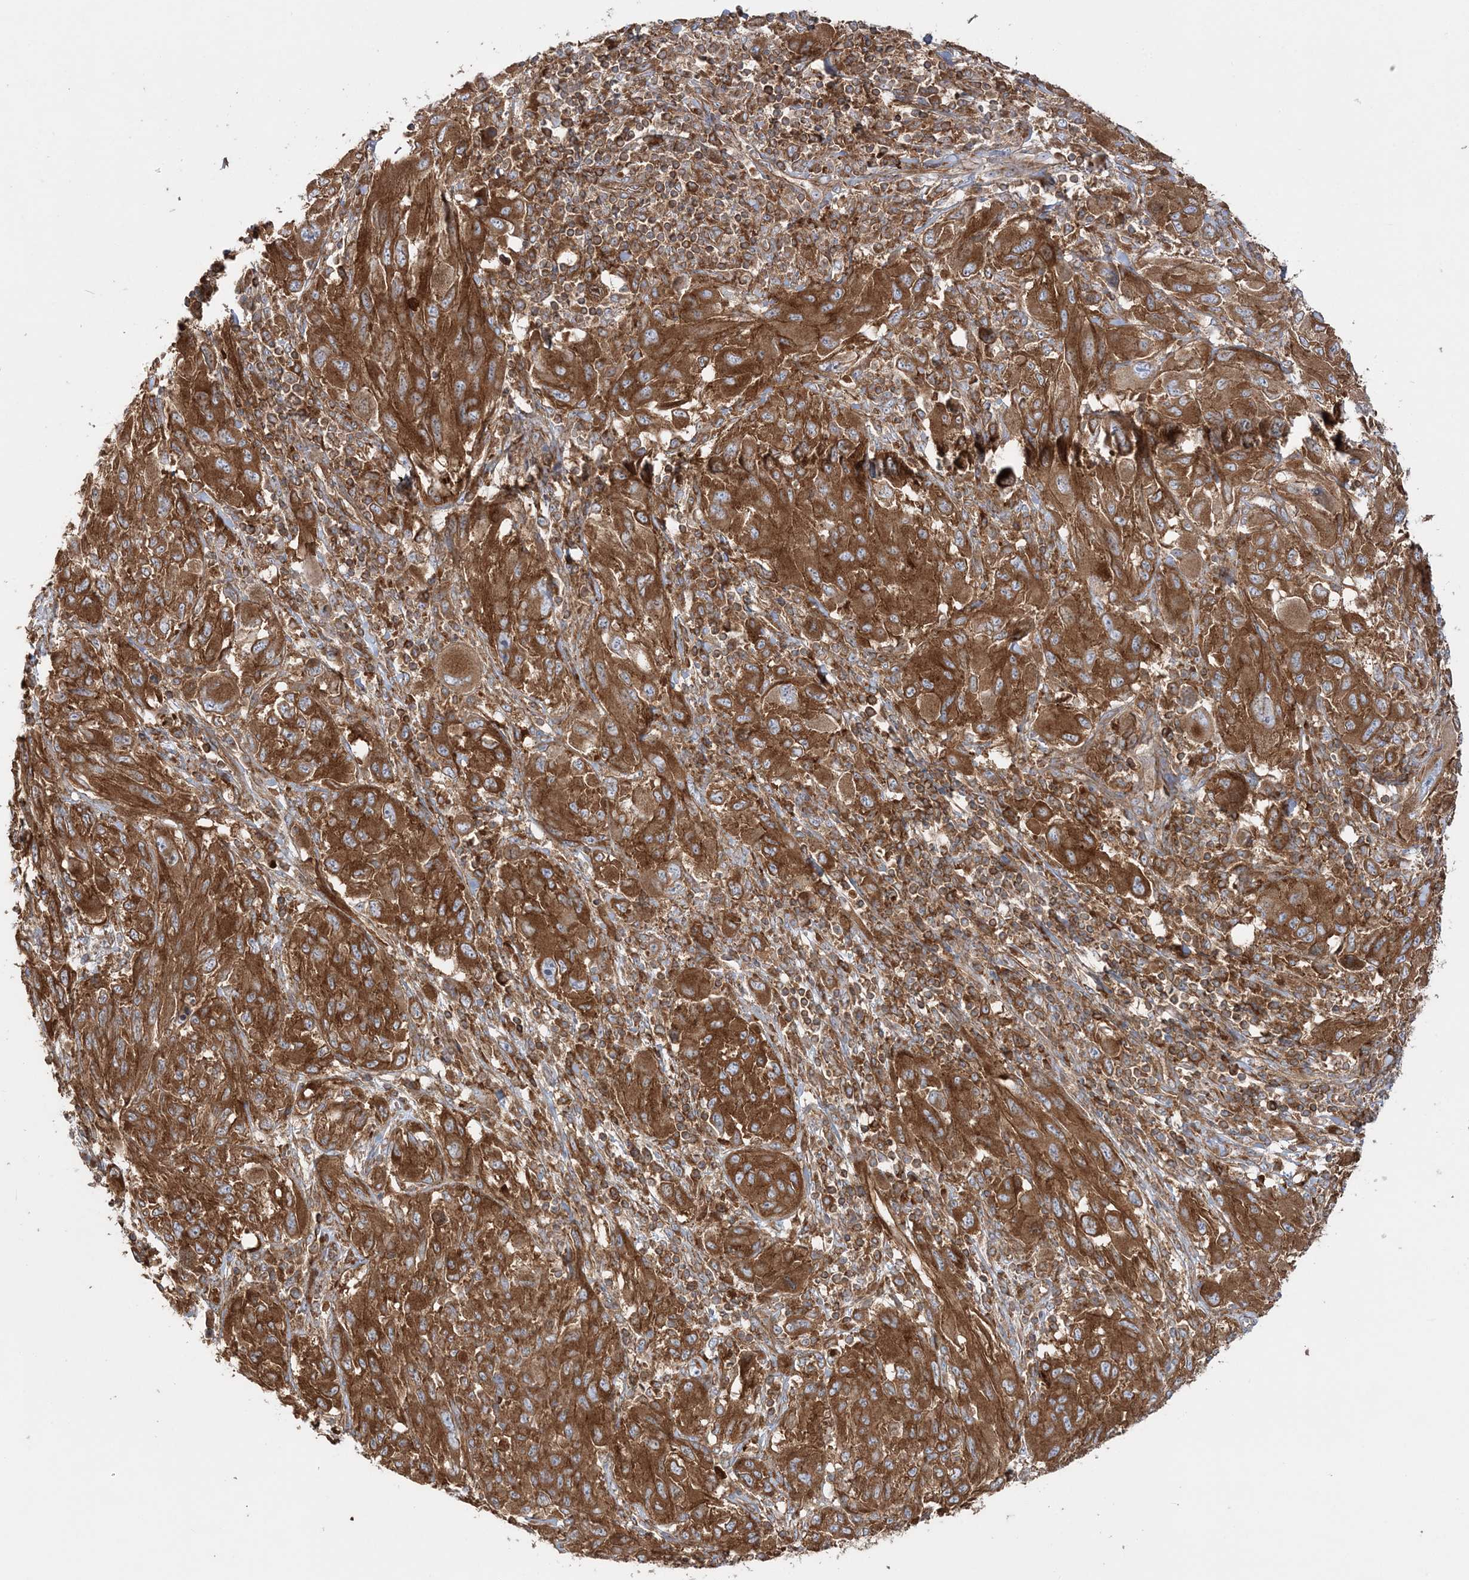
{"staining": {"intensity": "strong", "quantity": ">75%", "location": "cytoplasmic/membranous"}, "tissue": "melanoma", "cell_type": "Tumor cells", "image_type": "cancer", "snomed": [{"axis": "morphology", "description": "Malignant melanoma, NOS"}, {"axis": "topography", "description": "Skin"}], "caption": "This micrograph displays IHC staining of malignant melanoma, with high strong cytoplasmic/membranous staining in approximately >75% of tumor cells.", "gene": "TBC1D5", "patient": {"sex": "female", "age": 91}}